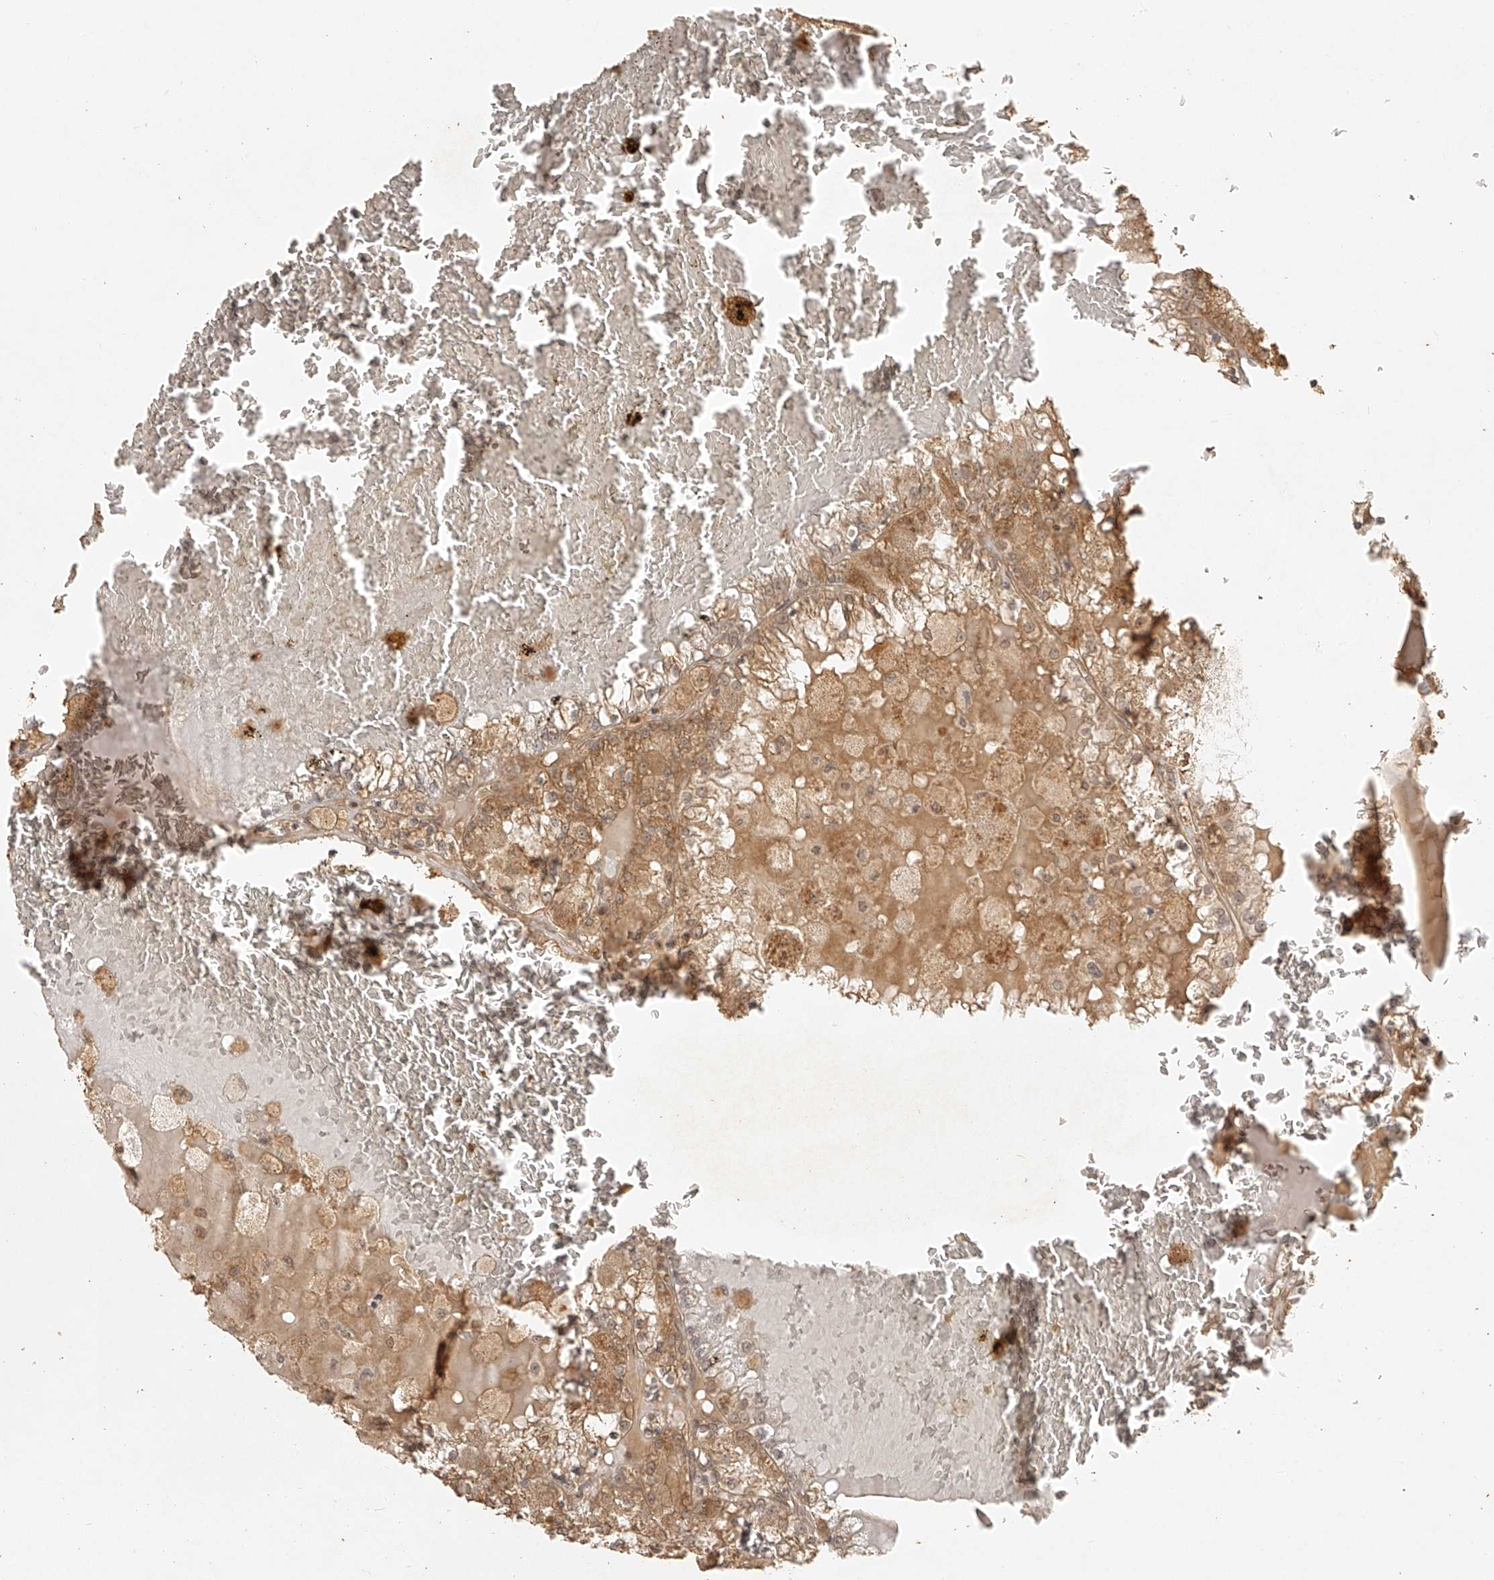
{"staining": {"intensity": "moderate", "quantity": ">75%", "location": "cytoplasmic/membranous"}, "tissue": "renal cancer", "cell_type": "Tumor cells", "image_type": "cancer", "snomed": [{"axis": "morphology", "description": "Adenocarcinoma, NOS"}, {"axis": "topography", "description": "Kidney"}], "caption": "Renal cancer (adenocarcinoma) stained with a protein marker exhibits moderate staining in tumor cells.", "gene": "BCL2L11", "patient": {"sex": "female", "age": 56}}